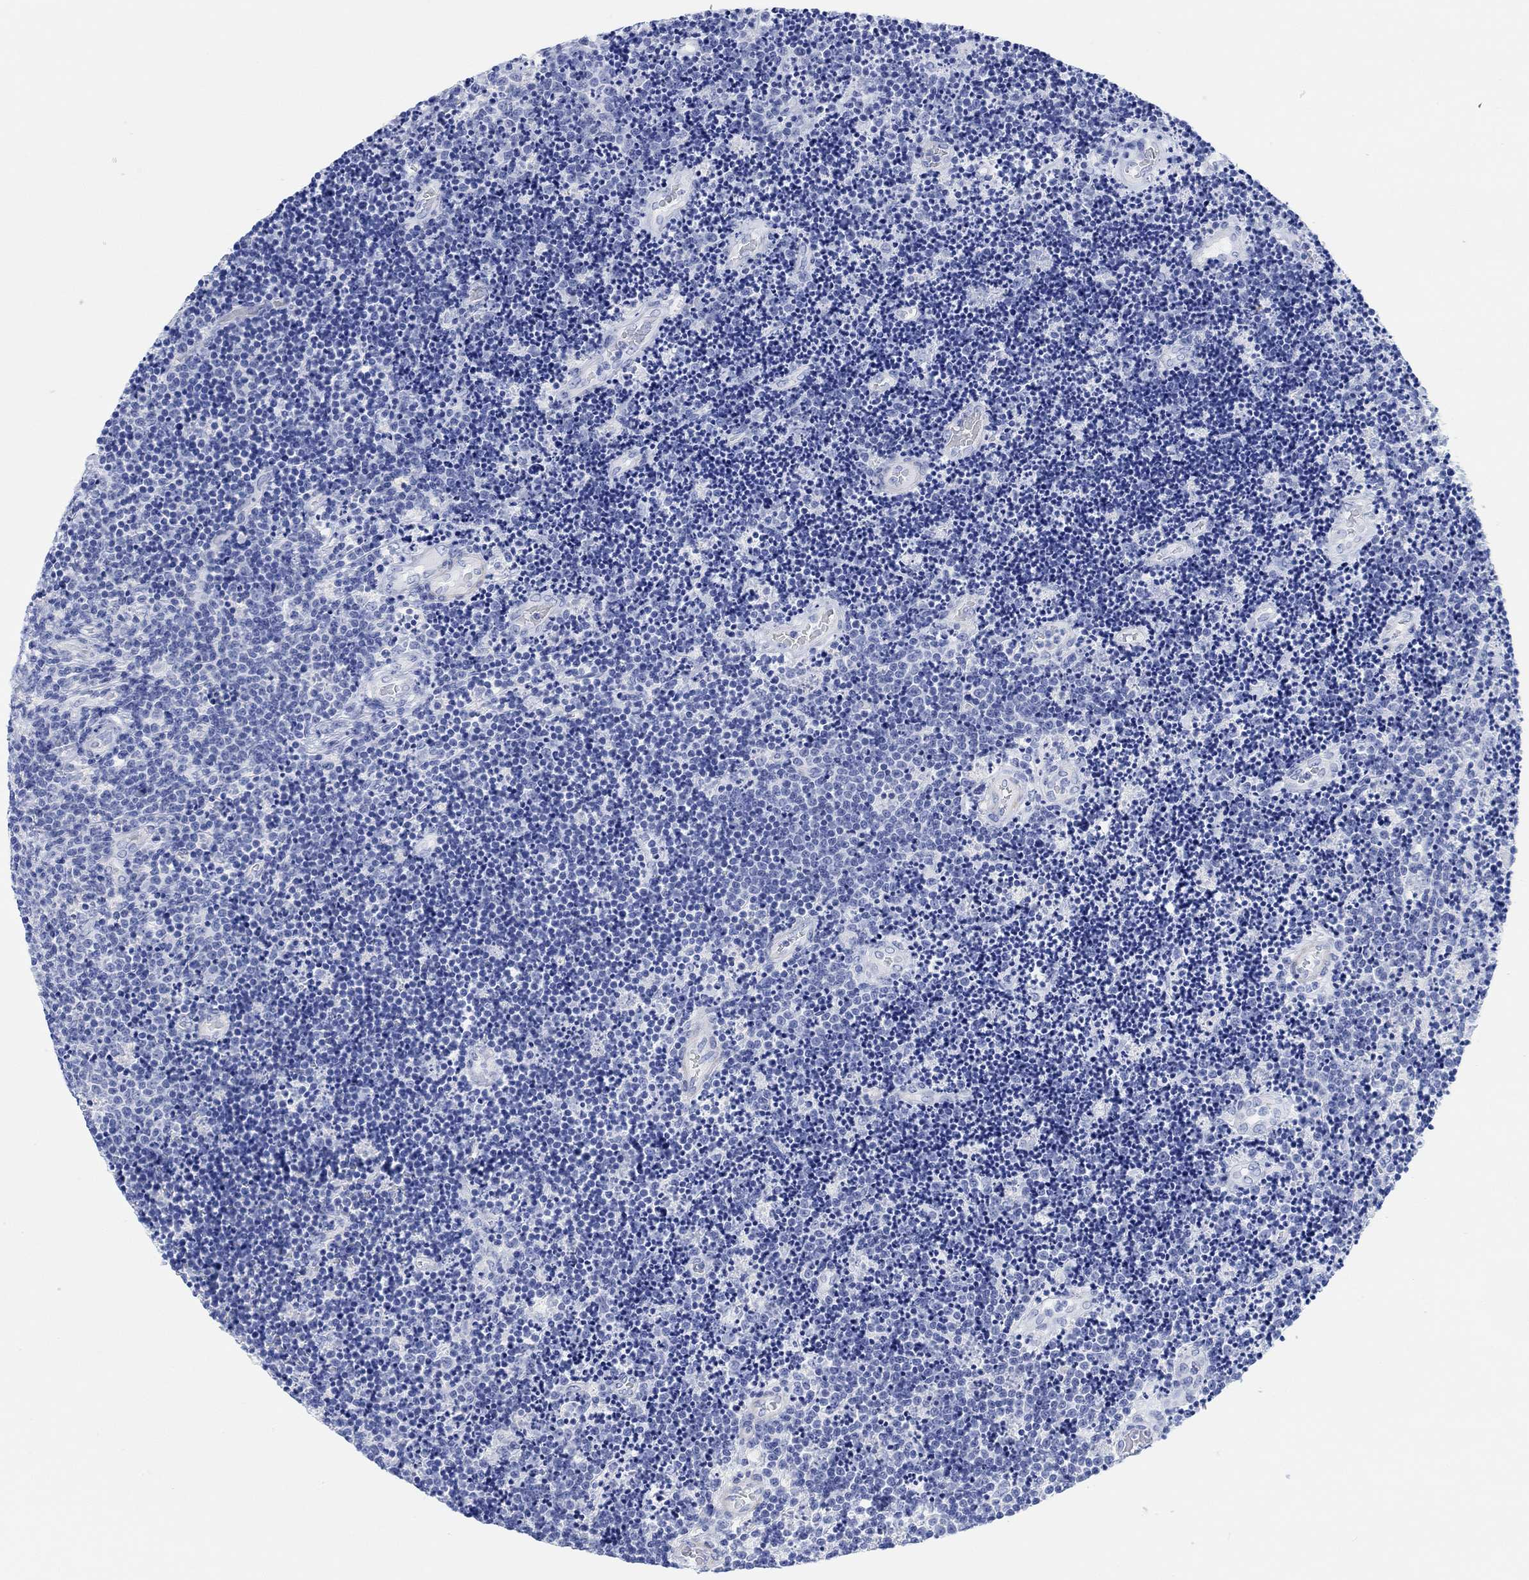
{"staining": {"intensity": "negative", "quantity": "none", "location": "none"}, "tissue": "lymphoma", "cell_type": "Tumor cells", "image_type": "cancer", "snomed": [{"axis": "morphology", "description": "Malignant lymphoma, non-Hodgkin's type, Low grade"}, {"axis": "topography", "description": "Brain"}], "caption": "There is no significant positivity in tumor cells of low-grade malignant lymphoma, non-Hodgkin's type.", "gene": "ANKRD33", "patient": {"sex": "female", "age": 66}}